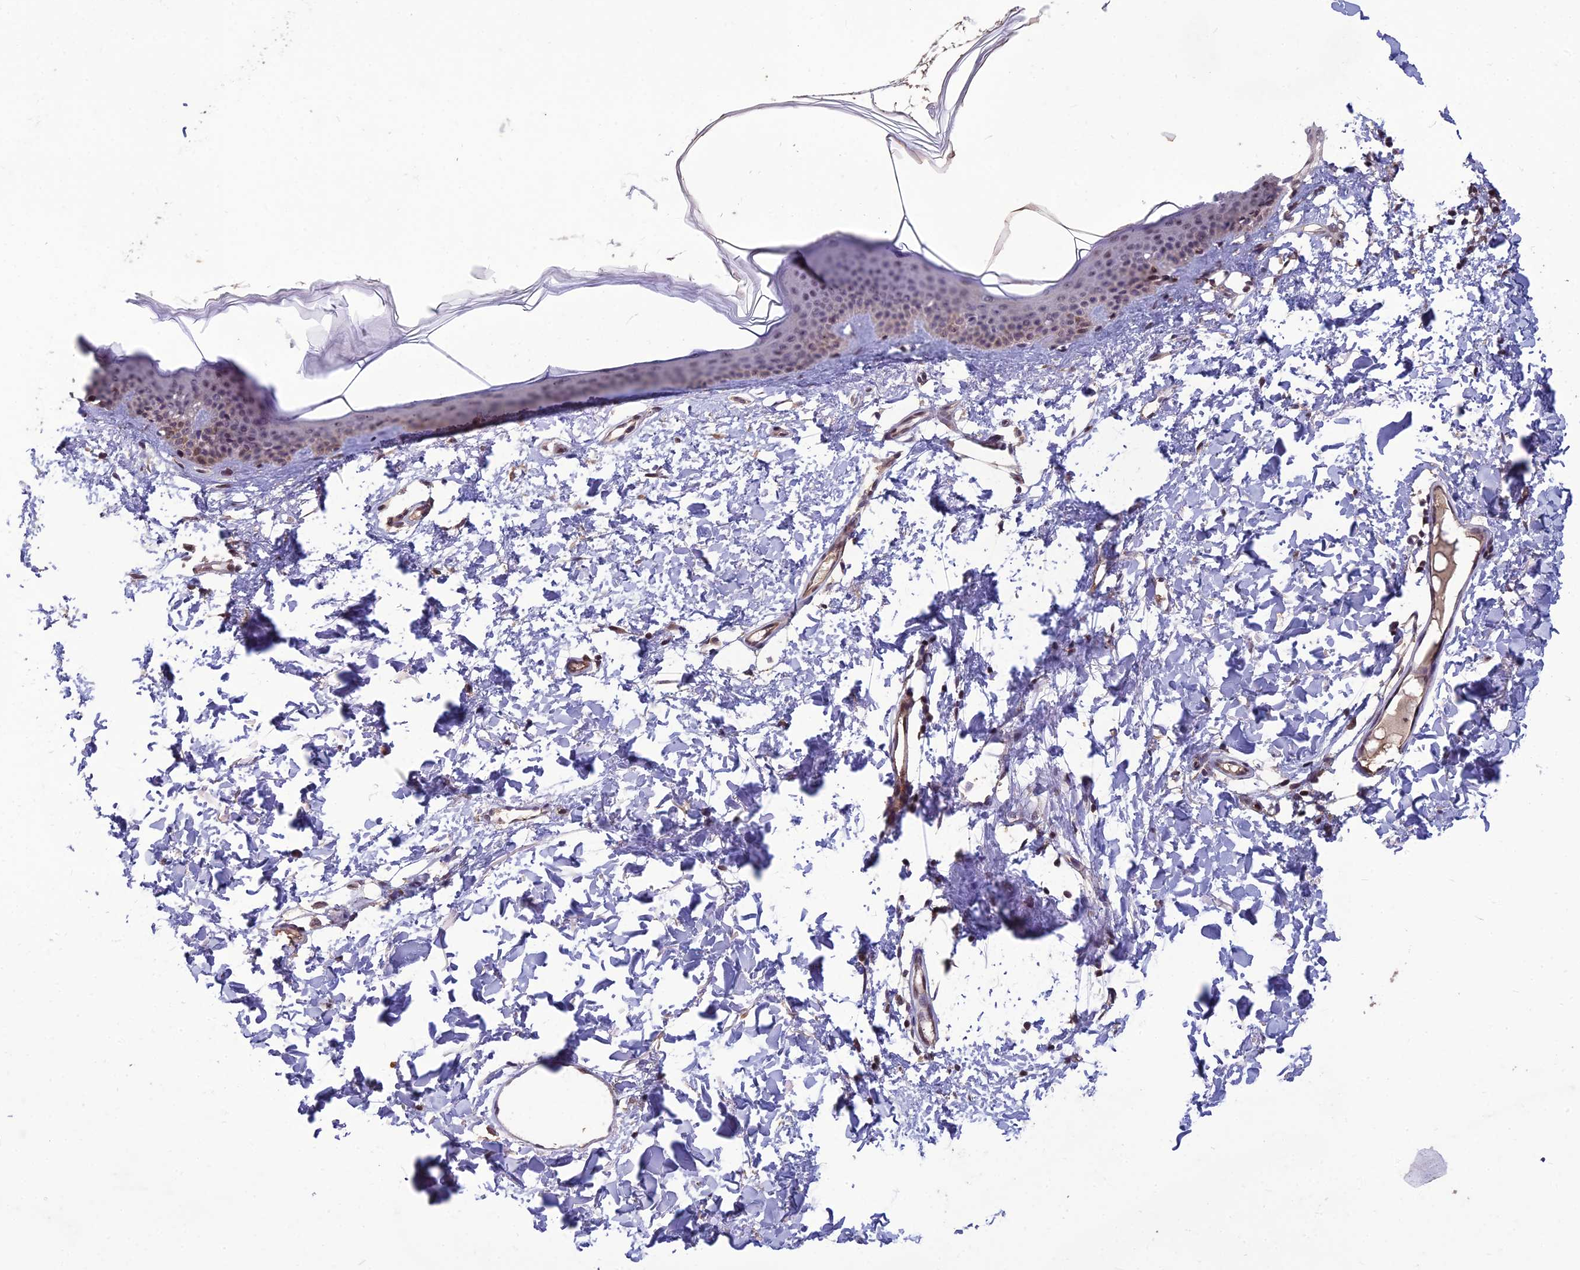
{"staining": {"intensity": "weak", "quantity": ">75%", "location": "nuclear"}, "tissue": "skin", "cell_type": "Fibroblasts", "image_type": "normal", "snomed": [{"axis": "morphology", "description": "Normal tissue, NOS"}, {"axis": "topography", "description": "Skin"}], "caption": "Fibroblasts show low levels of weak nuclear positivity in about >75% of cells in benign human skin.", "gene": "GRWD1", "patient": {"sex": "female", "age": 58}}